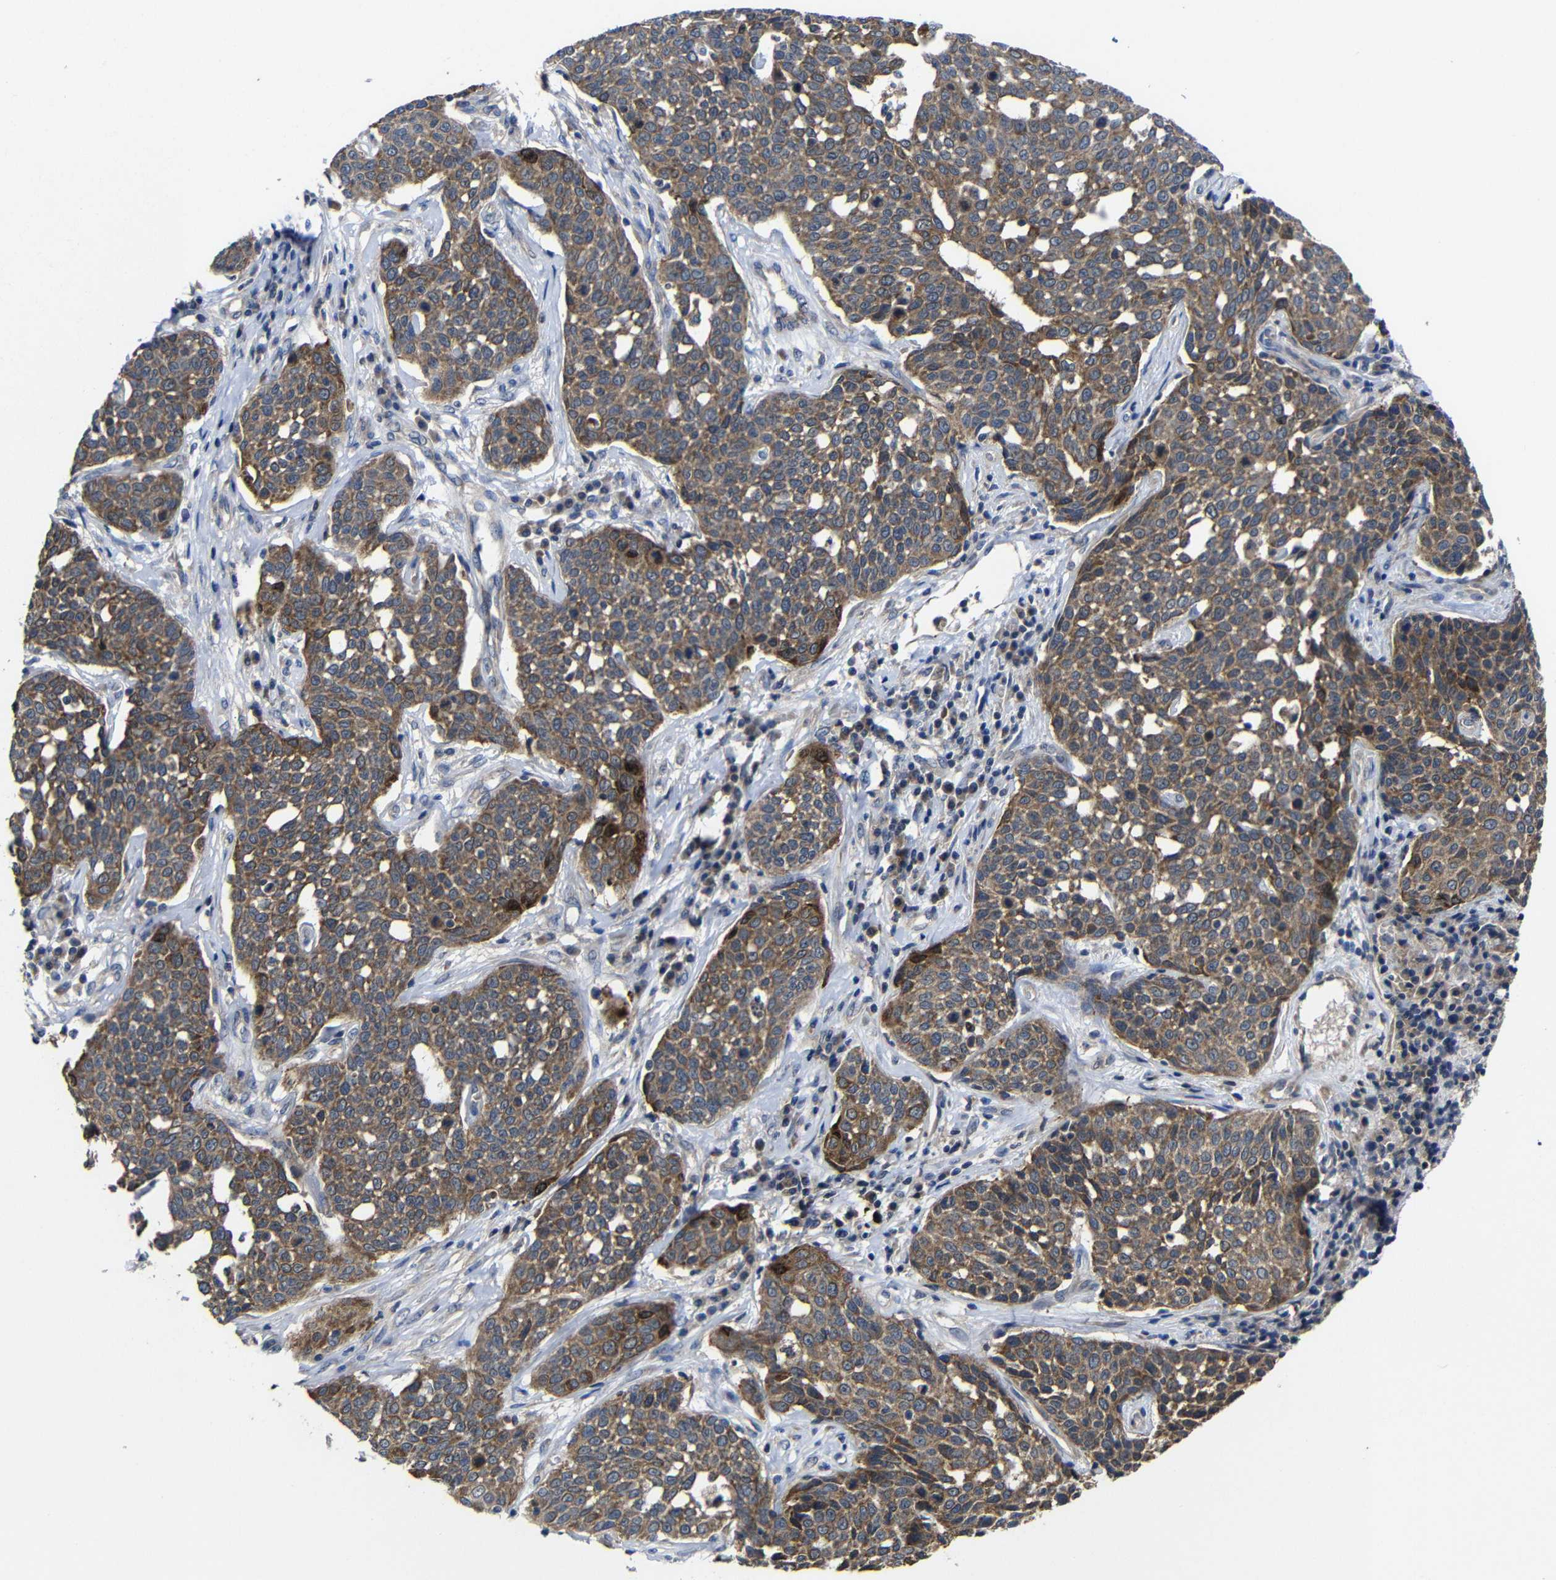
{"staining": {"intensity": "moderate", "quantity": ">75%", "location": "cytoplasmic/membranous"}, "tissue": "cervical cancer", "cell_type": "Tumor cells", "image_type": "cancer", "snomed": [{"axis": "morphology", "description": "Squamous cell carcinoma, NOS"}, {"axis": "topography", "description": "Cervix"}], "caption": "Brown immunohistochemical staining in cervical squamous cell carcinoma demonstrates moderate cytoplasmic/membranous positivity in about >75% of tumor cells.", "gene": "LPAR5", "patient": {"sex": "female", "age": 34}}